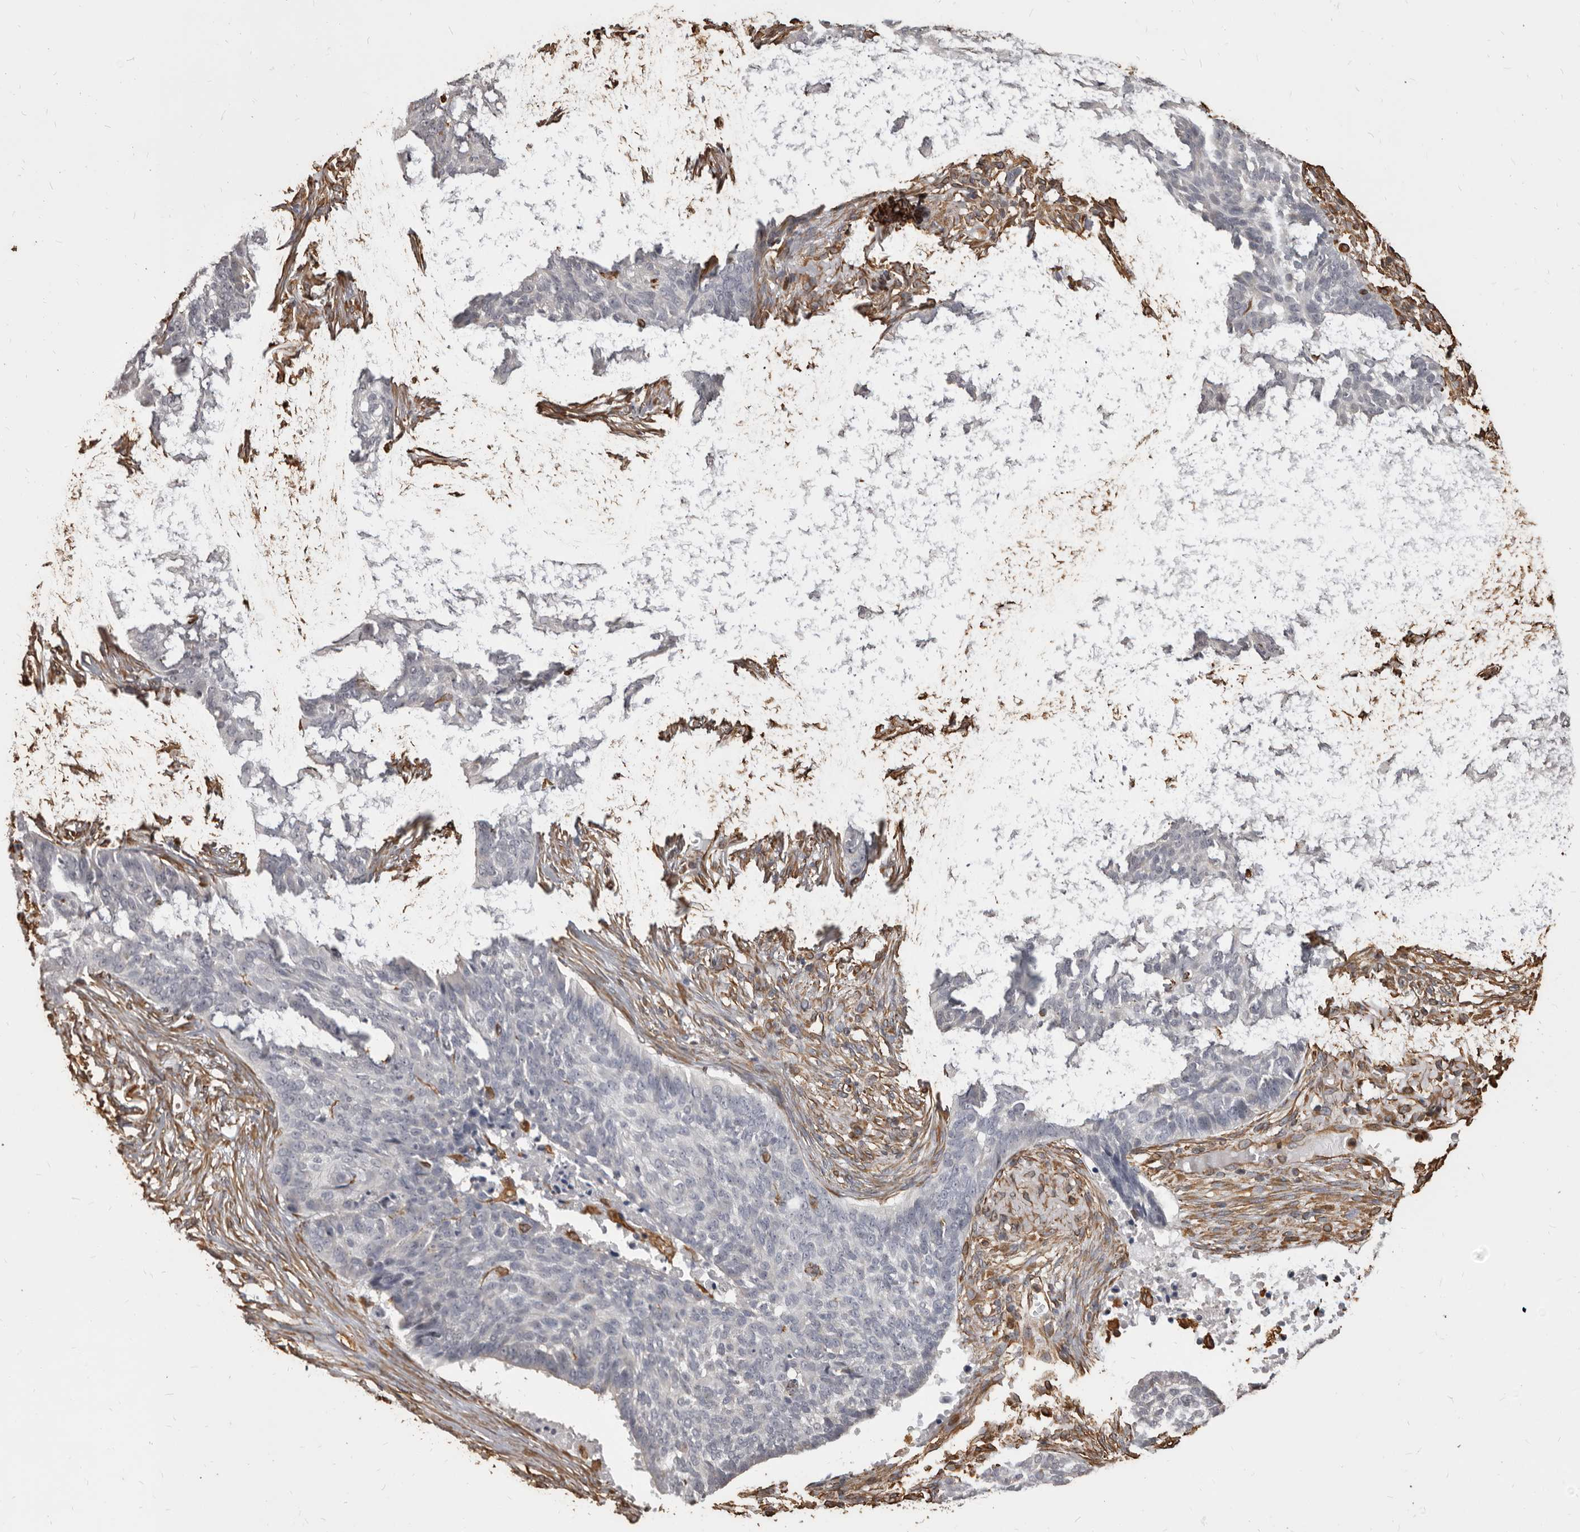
{"staining": {"intensity": "negative", "quantity": "none", "location": "none"}, "tissue": "skin cancer", "cell_type": "Tumor cells", "image_type": "cancer", "snomed": [{"axis": "morphology", "description": "Basal cell carcinoma"}, {"axis": "topography", "description": "Skin"}], "caption": "The photomicrograph reveals no significant positivity in tumor cells of skin cancer (basal cell carcinoma).", "gene": "MTURN", "patient": {"sex": "male", "age": 85}}